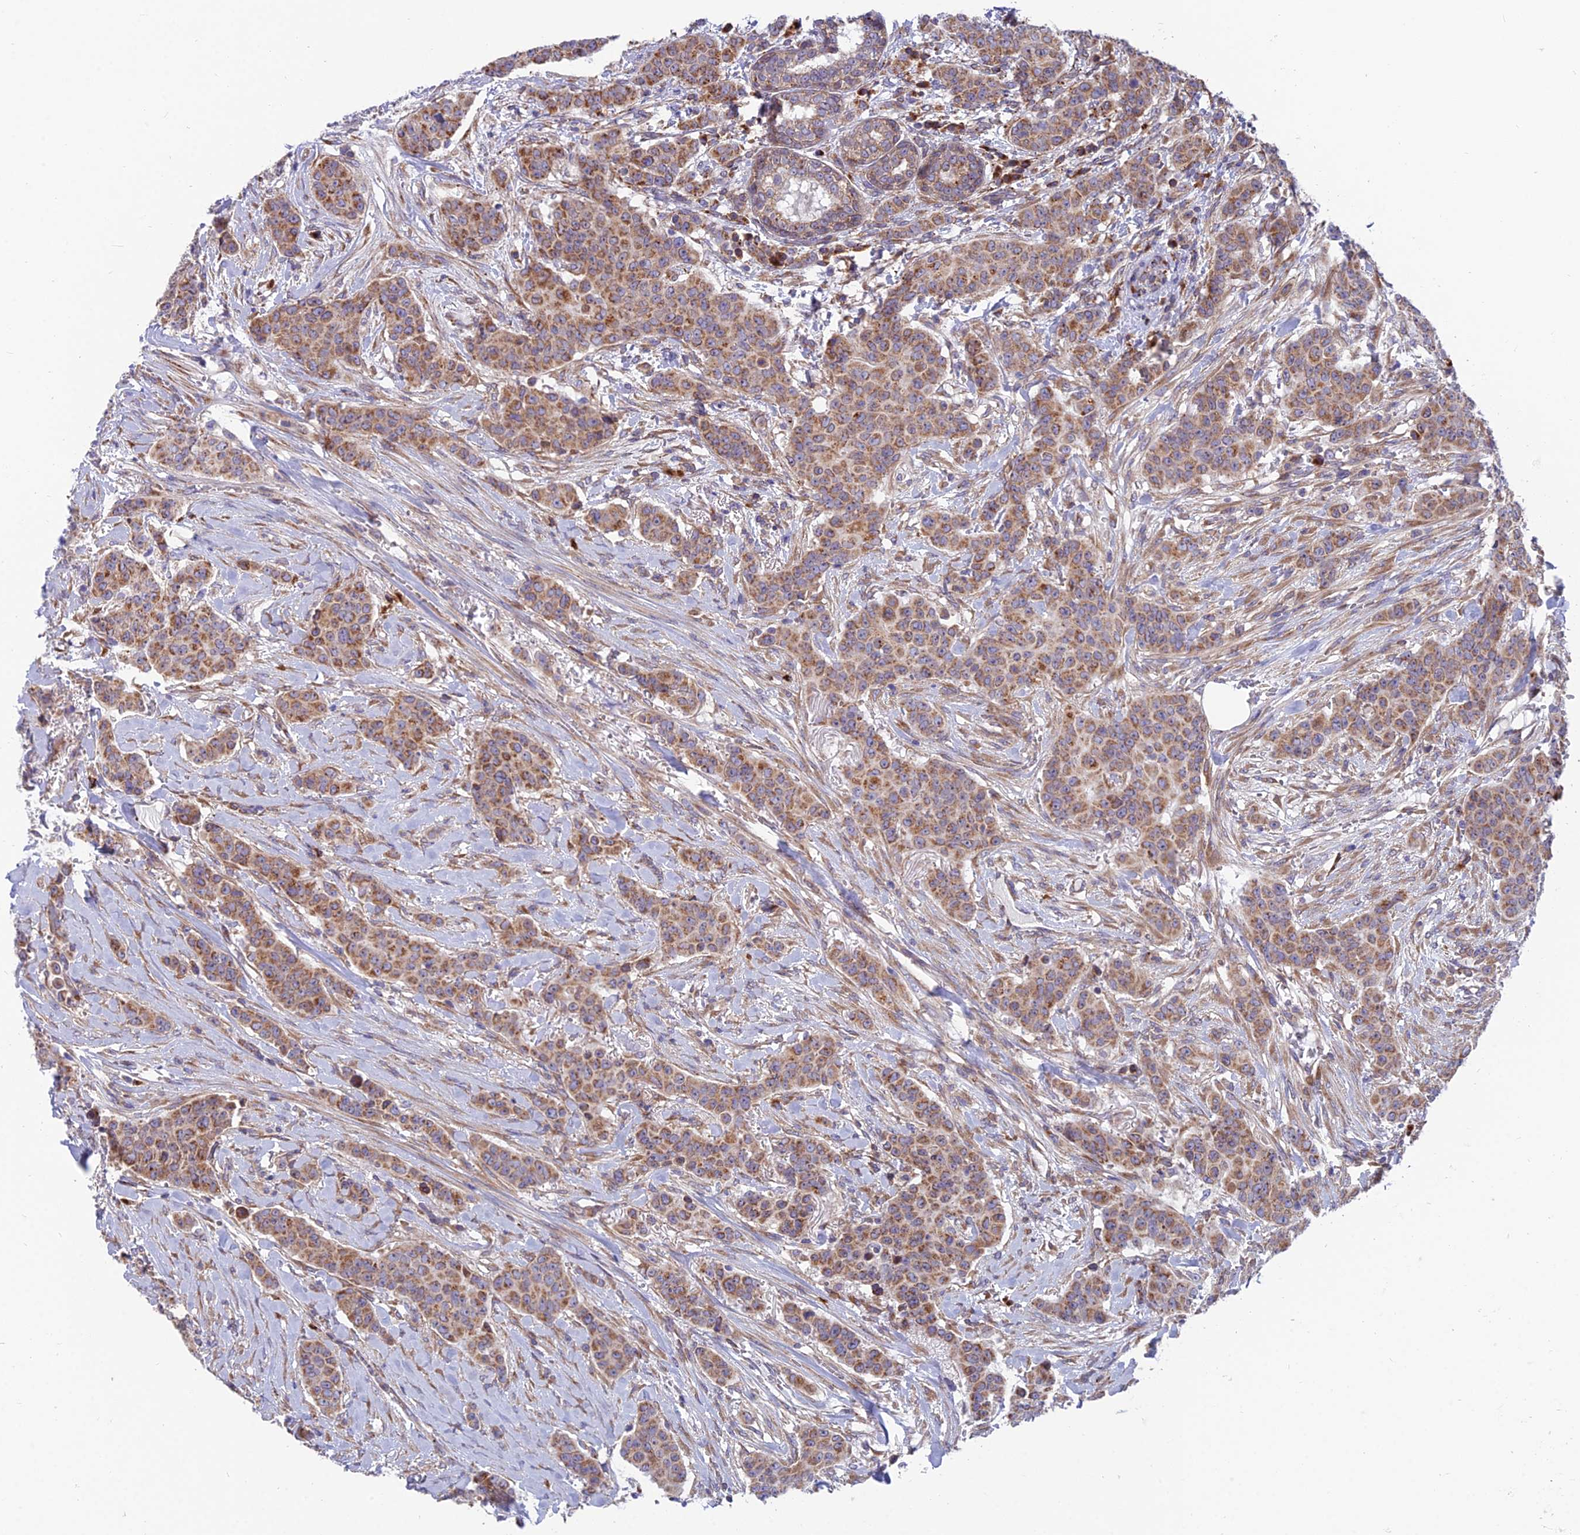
{"staining": {"intensity": "moderate", "quantity": ">75%", "location": "cytoplasmic/membranous"}, "tissue": "breast cancer", "cell_type": "Tumor cells", "image_type": "cancer", "snomed": [{"axis": "morphology", "description": "Duct carcinoma"}, {"axis": "topography", "description": "Breast"}], "caption": "A brown stain labels moderate cytoplasmic/membranous expression of a protein in human breast cancer (infiltrating ductal carcinoma) tumor cells. The protein is stained brown, and the nuclei are stained in blue (DAB IHC with brightfield microscopy, high magnification).", "gene": "TBC1D20", "patient": {"sex": "female", "age": 40}}